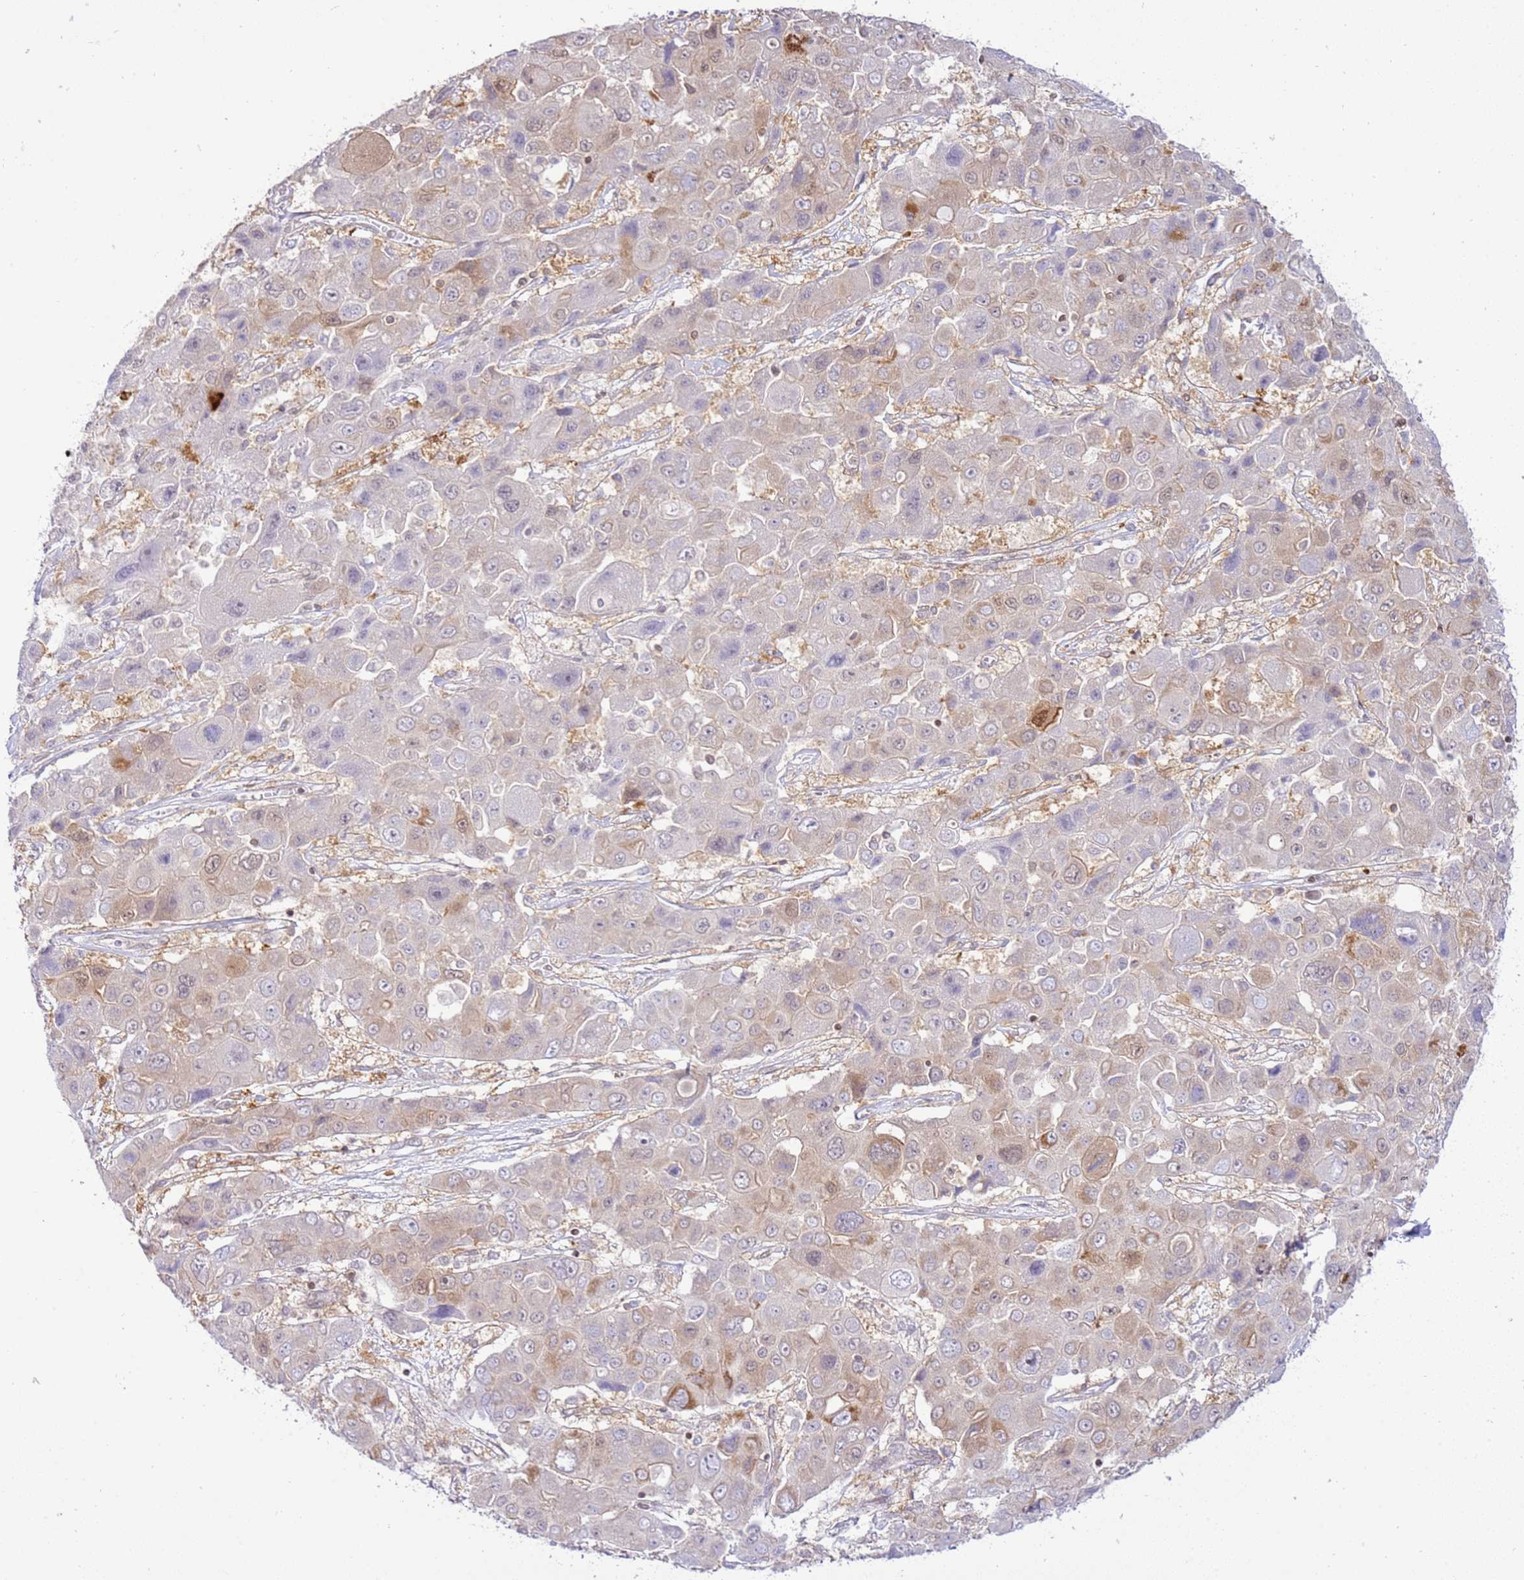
{"staining": {"intensity": "weak", "quantity": "<25%", "location": "nuclear"}, "tissue": "liver cancer", "cell_type": "Tumor cells", "image_type": "cancer", "snomed": [{"axis": "morphology", "description": "Cholangiocarcinoma"}, {"axis": "topography", "description": "Liver"}], "caption": "Immunohistochemical staining of human liver cholangiocarcinoma exhibits no significant expression in tumor cells.", "gene": "TRIM37", "patient": {"sex": "male", "age": 67}}